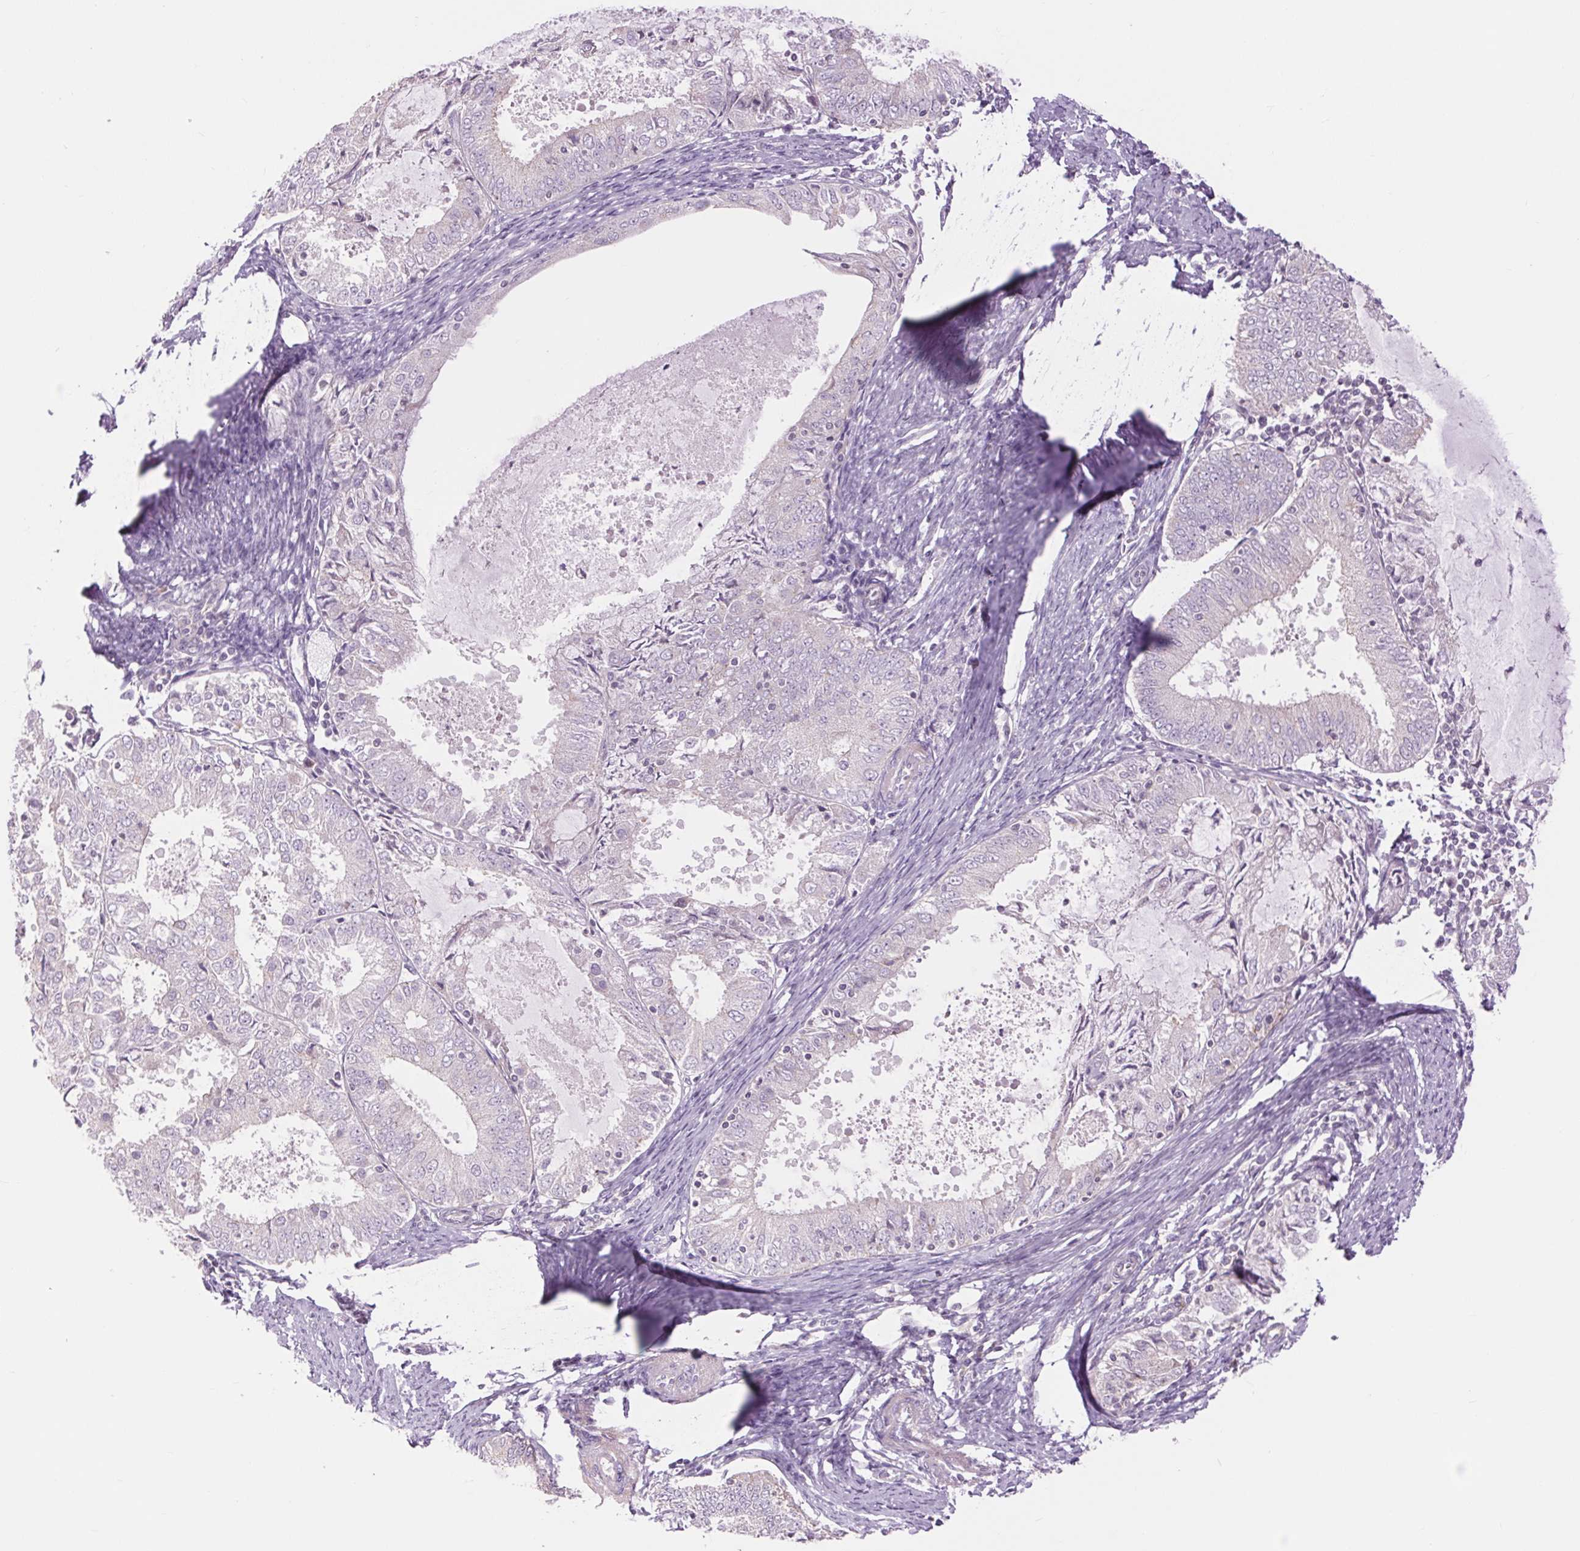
{"staining": {"intensity": "negative", "quantity": "none", "location": "none"}, "tissue": "endometrial cancer", "cell_type": "Tumor cells", "image_type": "cancer", "snomed": [{"axis": "morphology", "description": "Adenocarcinoma, NOS"}, {"axis": "topography", "description": "Endometrium"}], "caption": "High power microscopy image of an IHC micrograph of endometrial cancer, revealing no significant positivity in tumor cells.", "gene": "CTNNA3", "patient": {"sex": "female", "age": 57}}